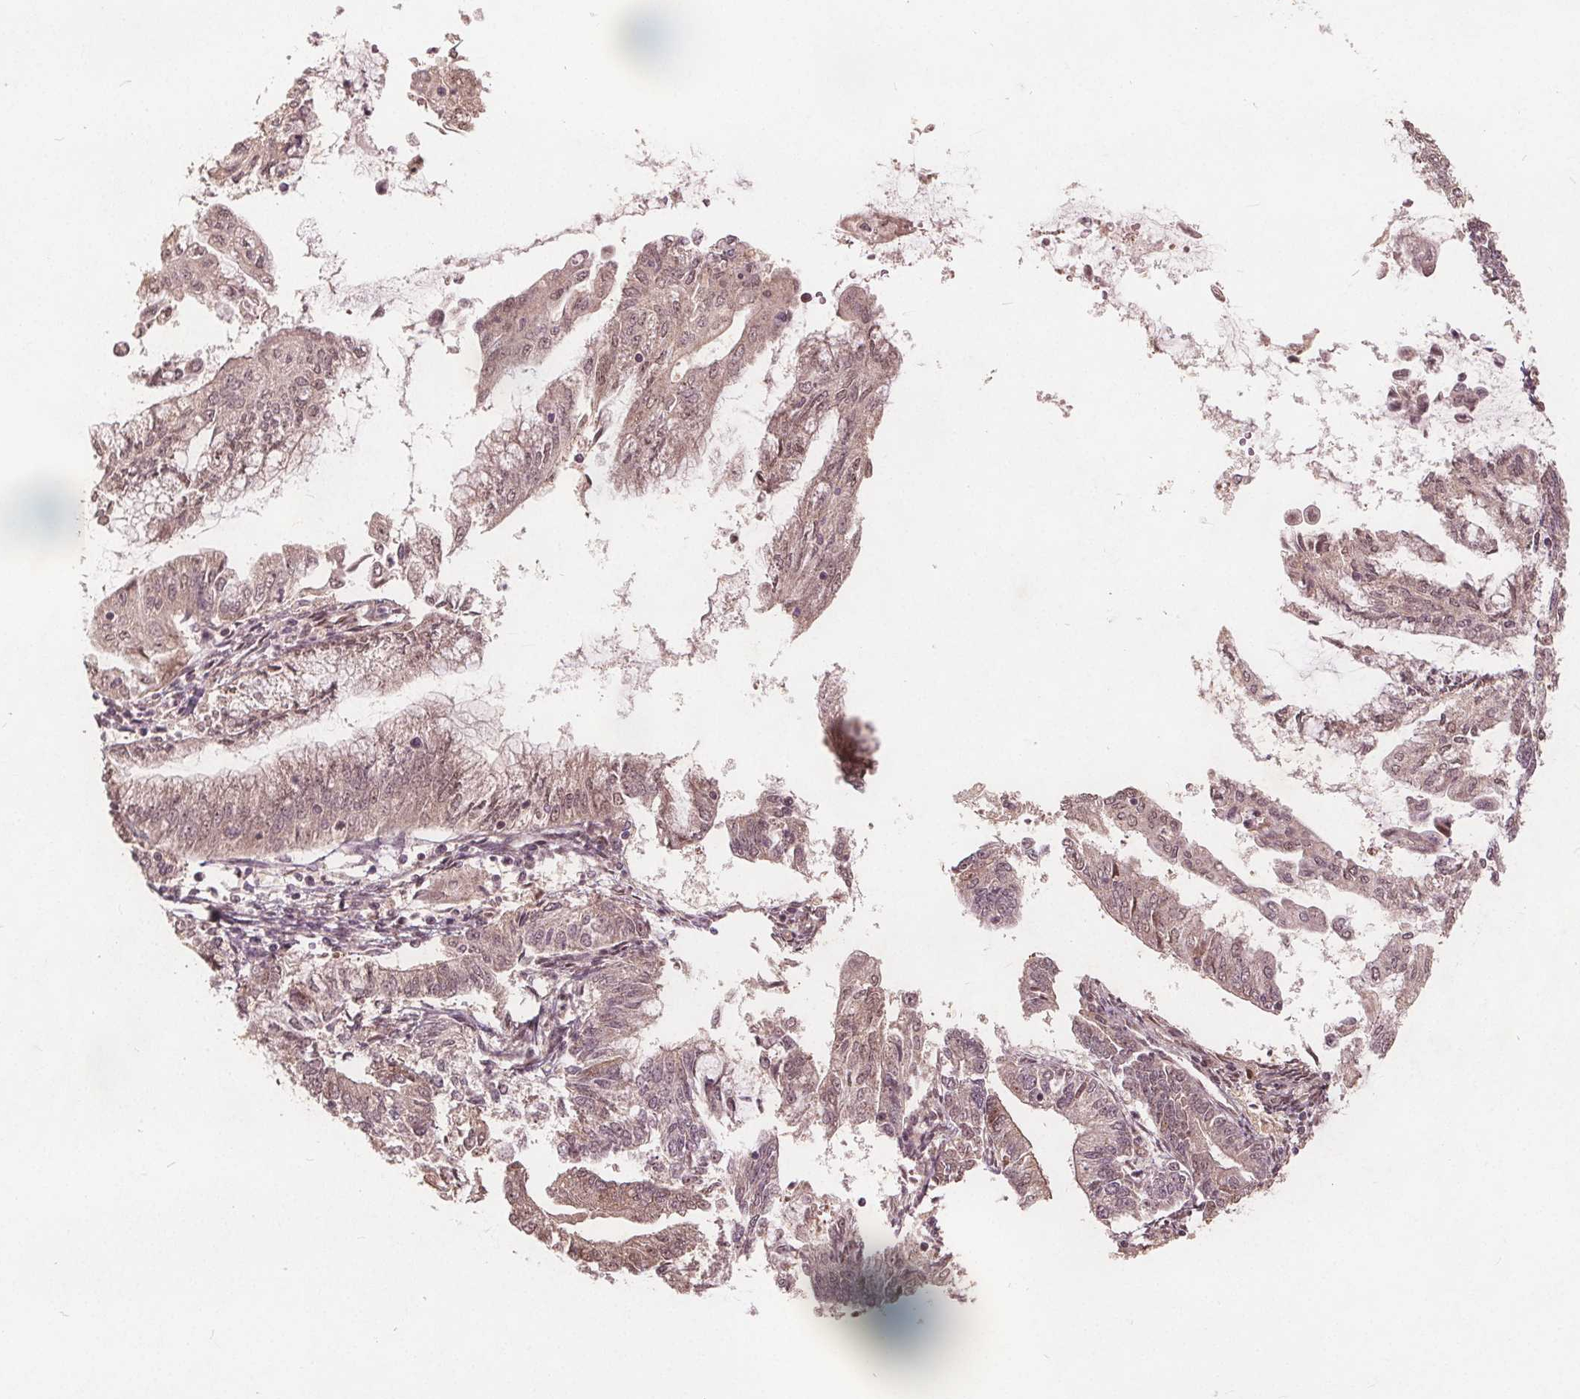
{"staining": {"intensity": "weak", "quantity": ">75%", "location": "cytoplasmic/membranous,nuclear"}, "tissue": "endometrial cancer", "cell_type": "Tumor cells", "image_type": "cancer", "snomed": [{"axis": "morphology", "description": "Adenocarcinoma, NOS"}, {"axis": "topography", "description": "Endometrium"}], "caption": "Immunohistochemical staining of human adenocarcinoma (endometrial) demonstrates low levels of weak cytoplasmic/membranous and nuclear staining in approximately >75% of tumor cells.", "gene": "PPP1CB", "patient": {"sex": "female", "age": 55}}